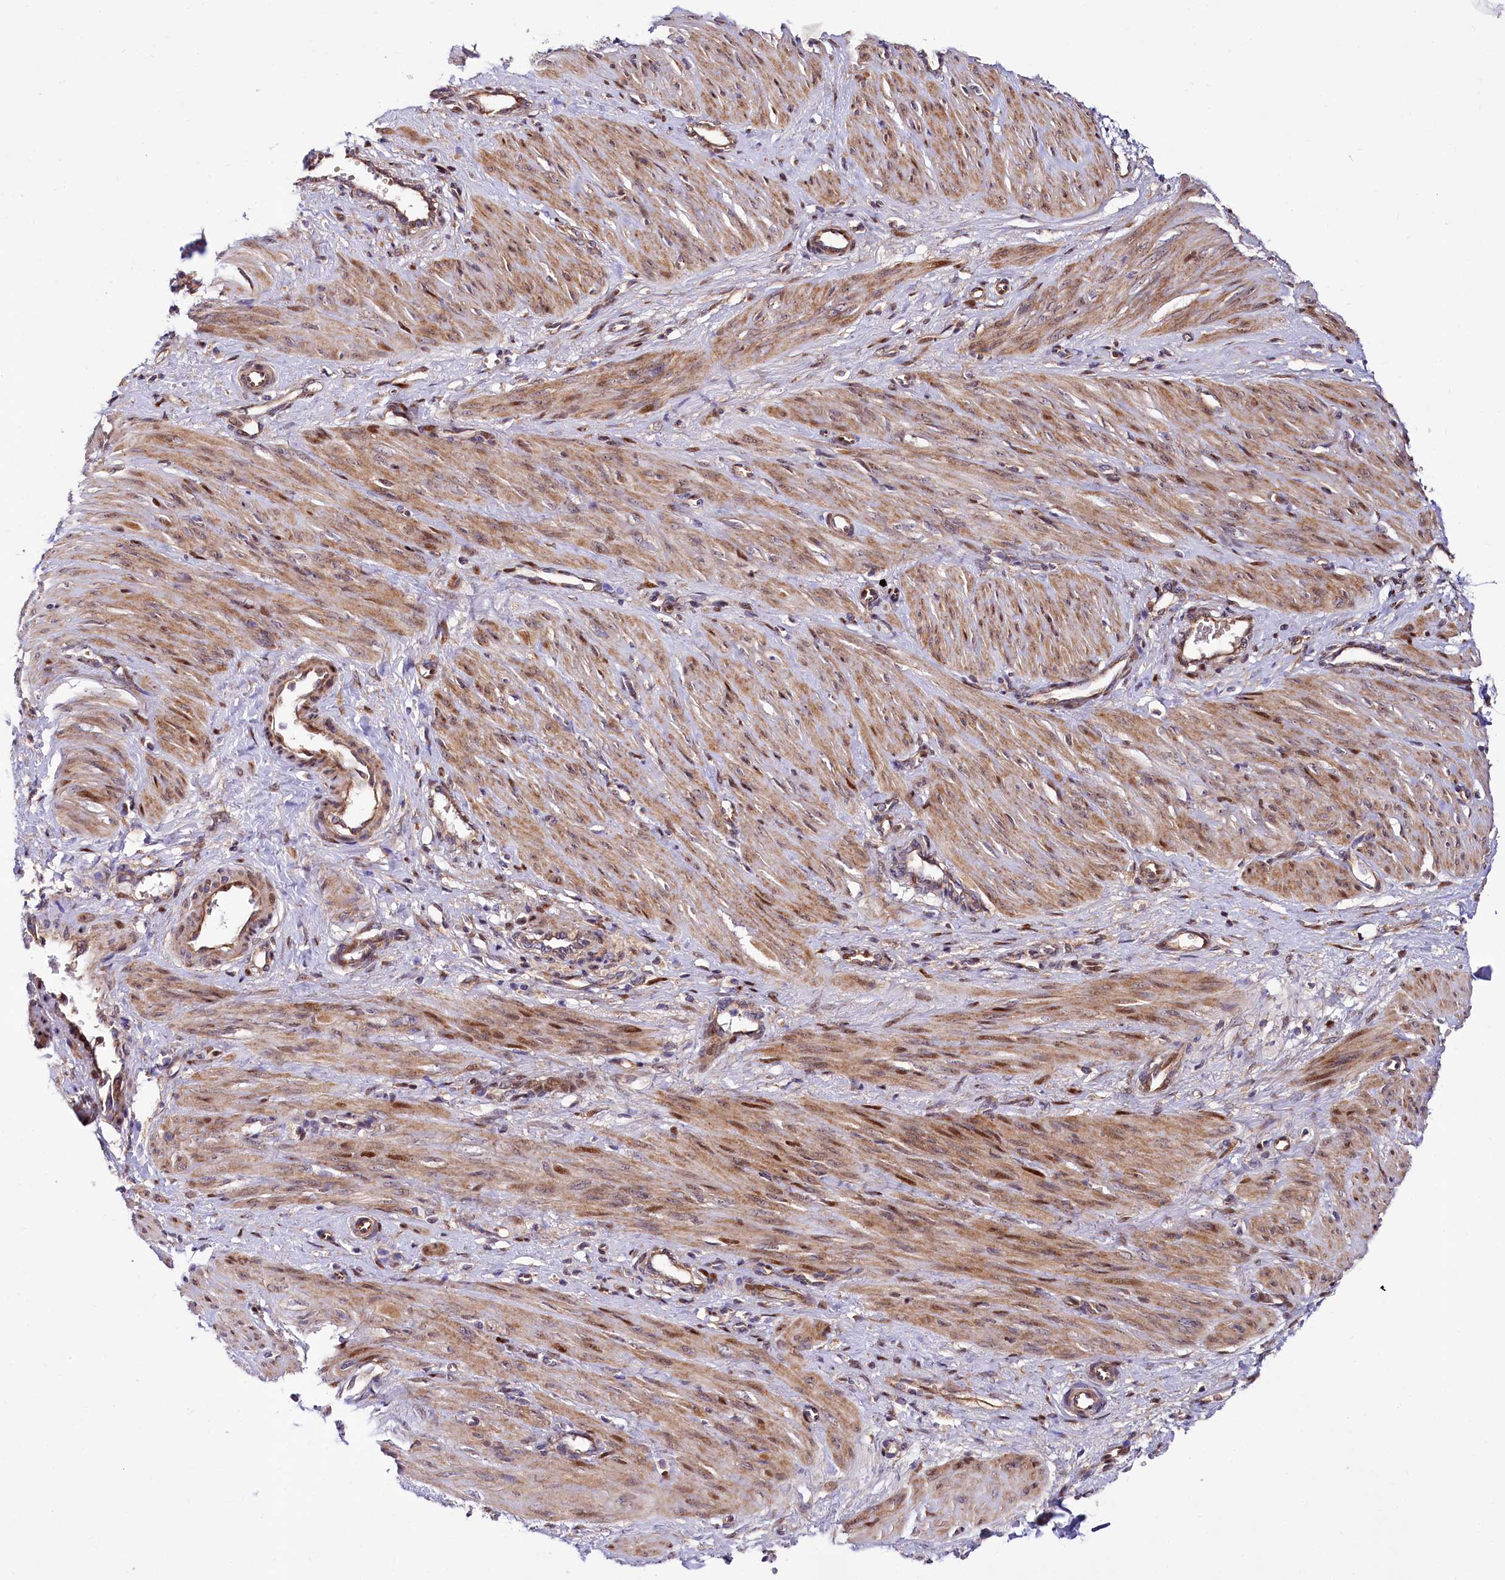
{"staining": {"intensity": "moderate", "quantity": ">75%", "location": "cytoplasmic/membranous,nuclear"}, "tissue": "smooth muscle", "cell_type": "Smooth muscle cells", "image_type": "normal", "snomed": [{"axis": "morphology", "description": "Normal tissue, NOS"}, {"axis": "topography", "description": "Endometrium"}], "caption": "DAB (3,3'-diaminobenzidine) immunohistochemical staining of benign human smooth muscle displays moderate cytoplasmic/membranous,nuclear protein expression in about >75% of smooth muscle cells. (IHC, brightfield microscopy, high magnification).", "gene": "PDZRN3", "patient": {"sex": "female", "age": 33}}